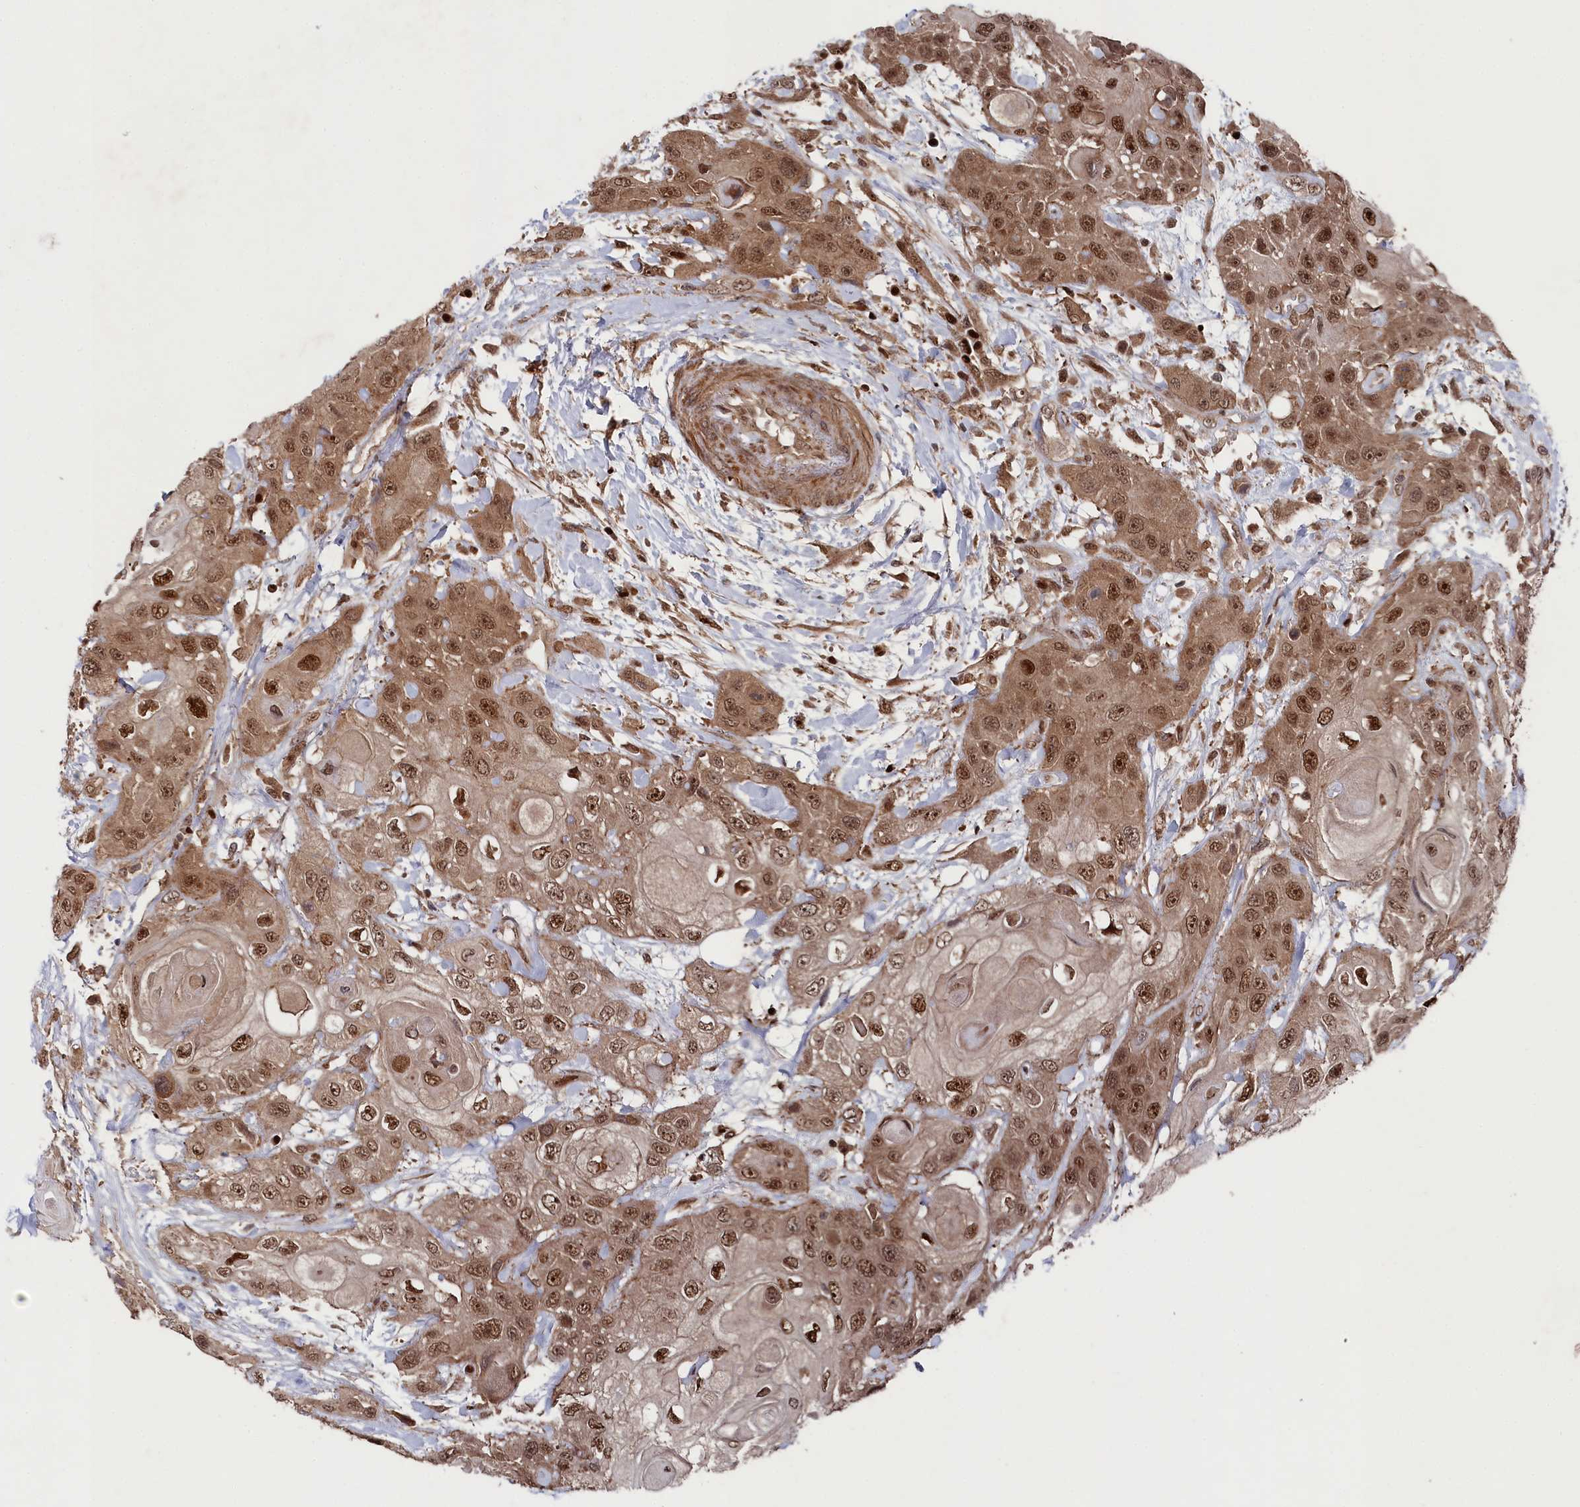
{"staining": {"intensity": "moderate", "quantity": ">75%", "location": "cytoplasmic/membranous,nuclear"}, "tissue": "head and neck cancer", "cell_type": "Tumor cells", "image_type": "cancer", "snomed": [{"axis": "morphology", "description": "Squamous cell carcinoma, NOS"}, {"axis": "topography", "description": "Head-Neck"}], "caption": "Head and neck squamous cell carcinoma tissue demonstrates moderate cytoplasmic/membranous and nuclear staining in approximately >75% of tumor cells, visualized by immunohistochemistry.", "gene": "BORCS7", "patient": {"sex": "female", "age": 43}}